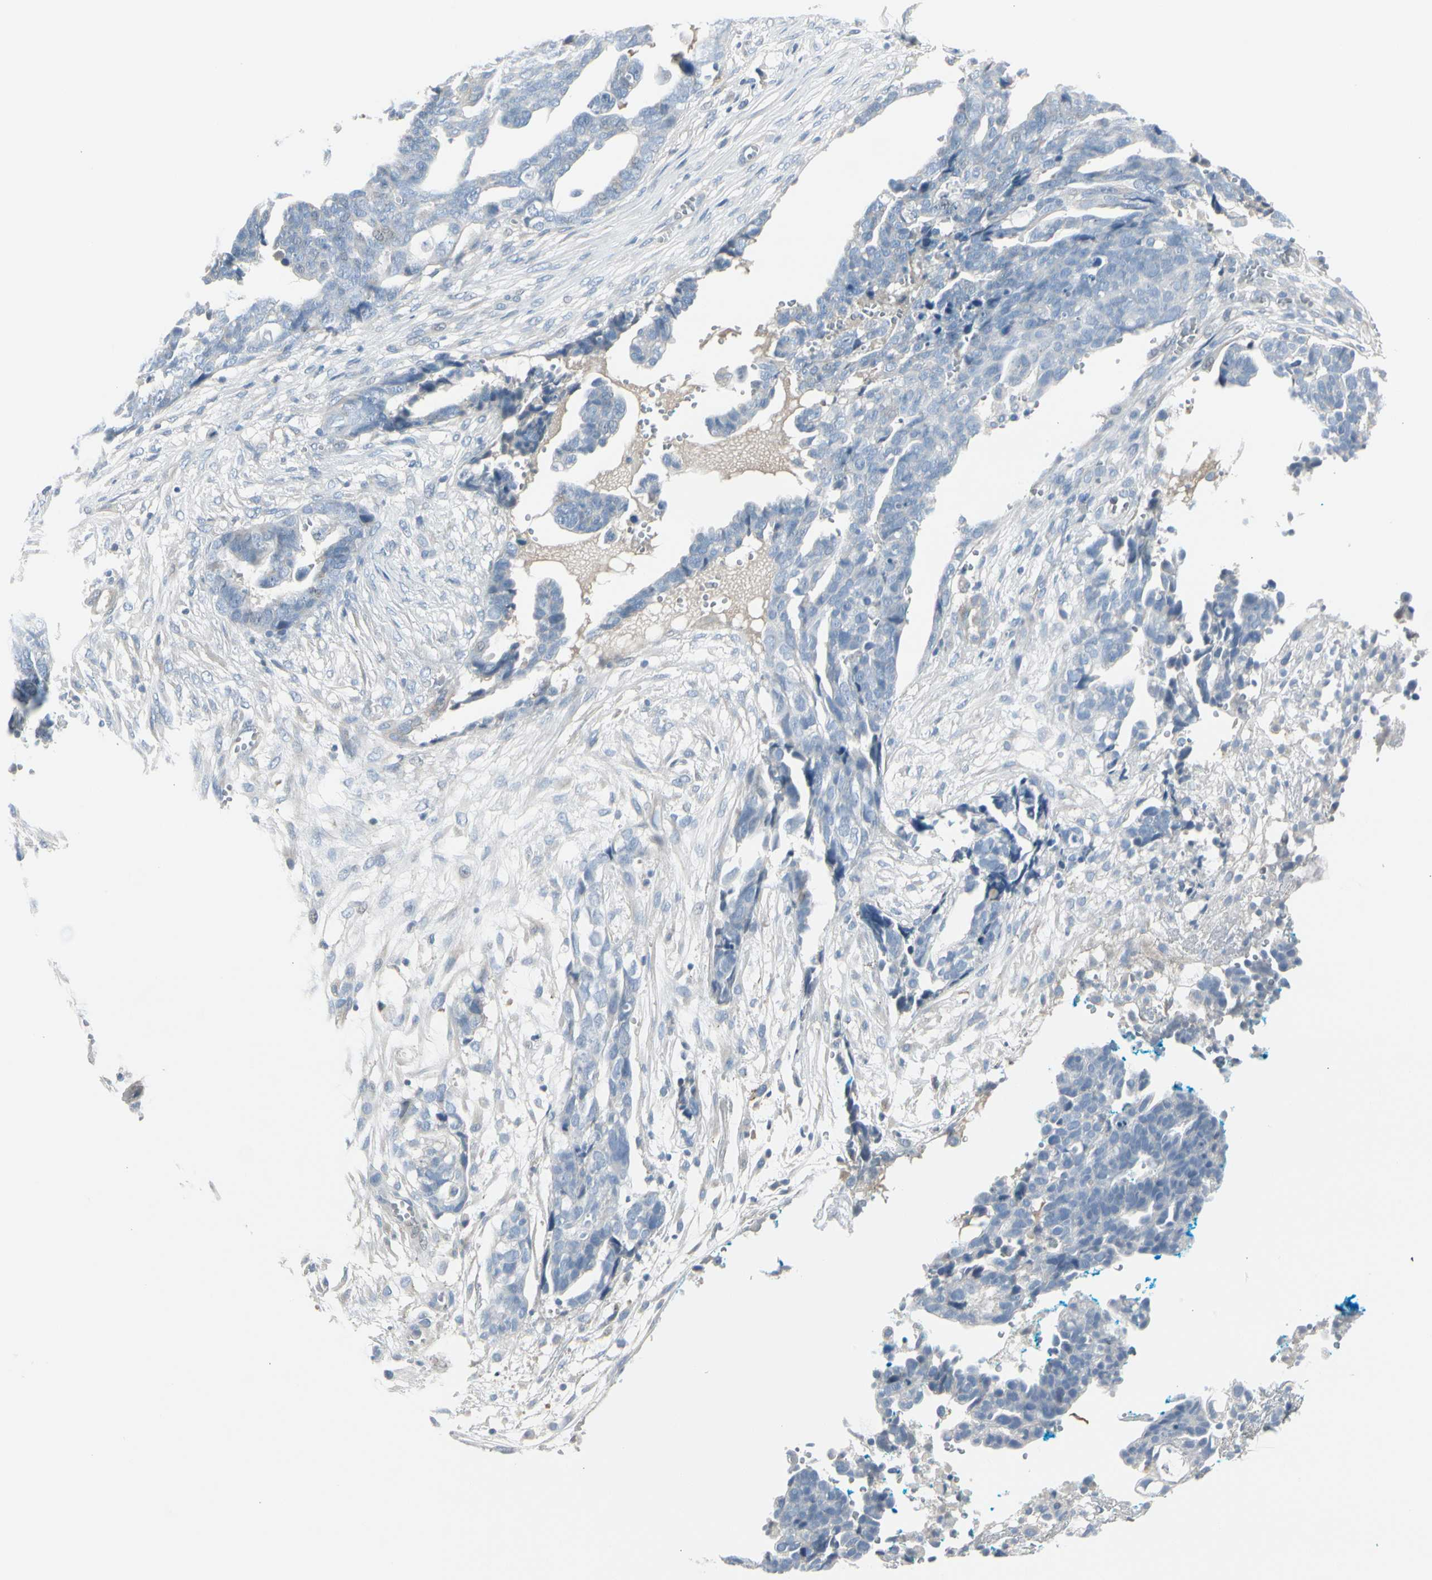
{"staining": {"intensity": "negative", "quantity": "none", "location": "none"}, "tissue": "ovarian cancer", "cell_type": "Tumor cells", "image_type": "cancer", "snomed": [{"axis": "morphology", "description": "Normal tissue, NOS"}, {"axis": "morphology", "description": "Cystadenocarcinoma, serous, NOS"}, {"axis": "topography", "description": "Fallopian tube"}, {"axis": "topography", "description": "Ovary"}], "caption": "Immunohistochemistry (IHC) of human ovarian cancer shows no expression in tumor cells.", "gene": "CACNA2D1", "patient": {"sex": "female", "age": 56}}